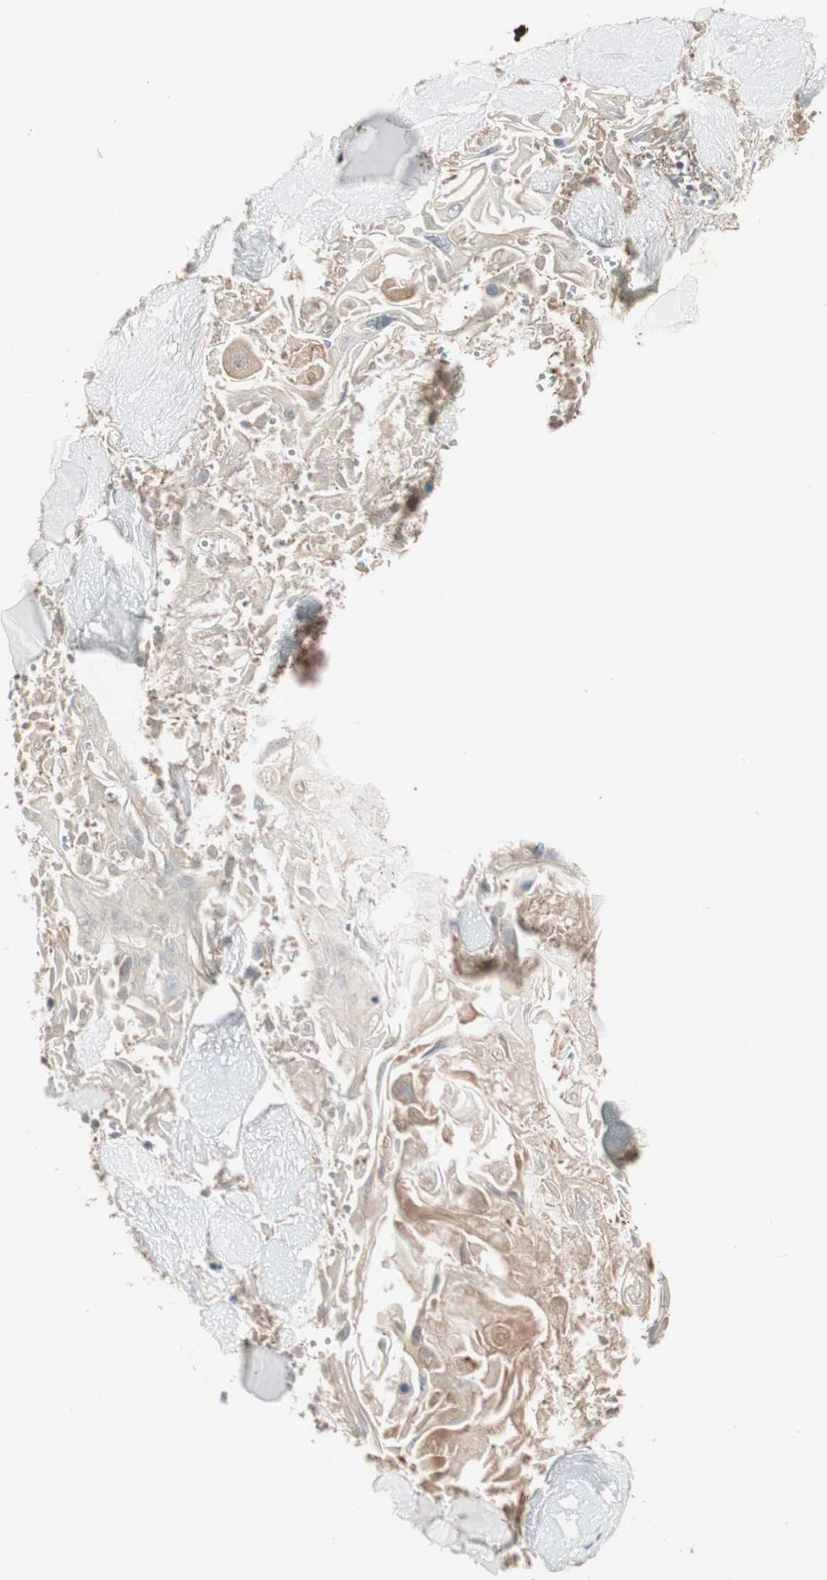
{"staining": {"intensity": "weak", "quantity": ">75%", "location": "cytoplasmic/membranous"}, "tissue": "skin cancer", "cell_type": "Tumor cells", "image_type": "cancer", "snomed": [{"axis": "morphology", "description": "Squamous cell carcinoma, NOS"}, {"axis": "topography", "description": "Skin"}], "caption": "A low amount of weak cytoplasmic/membranous positivity is present in approximately >75% of tumor cells in squamous cell carcinoma (skin) tissue.", "gene": "ATP6AP2", "patient": {"sex": "male", "age": 86}}